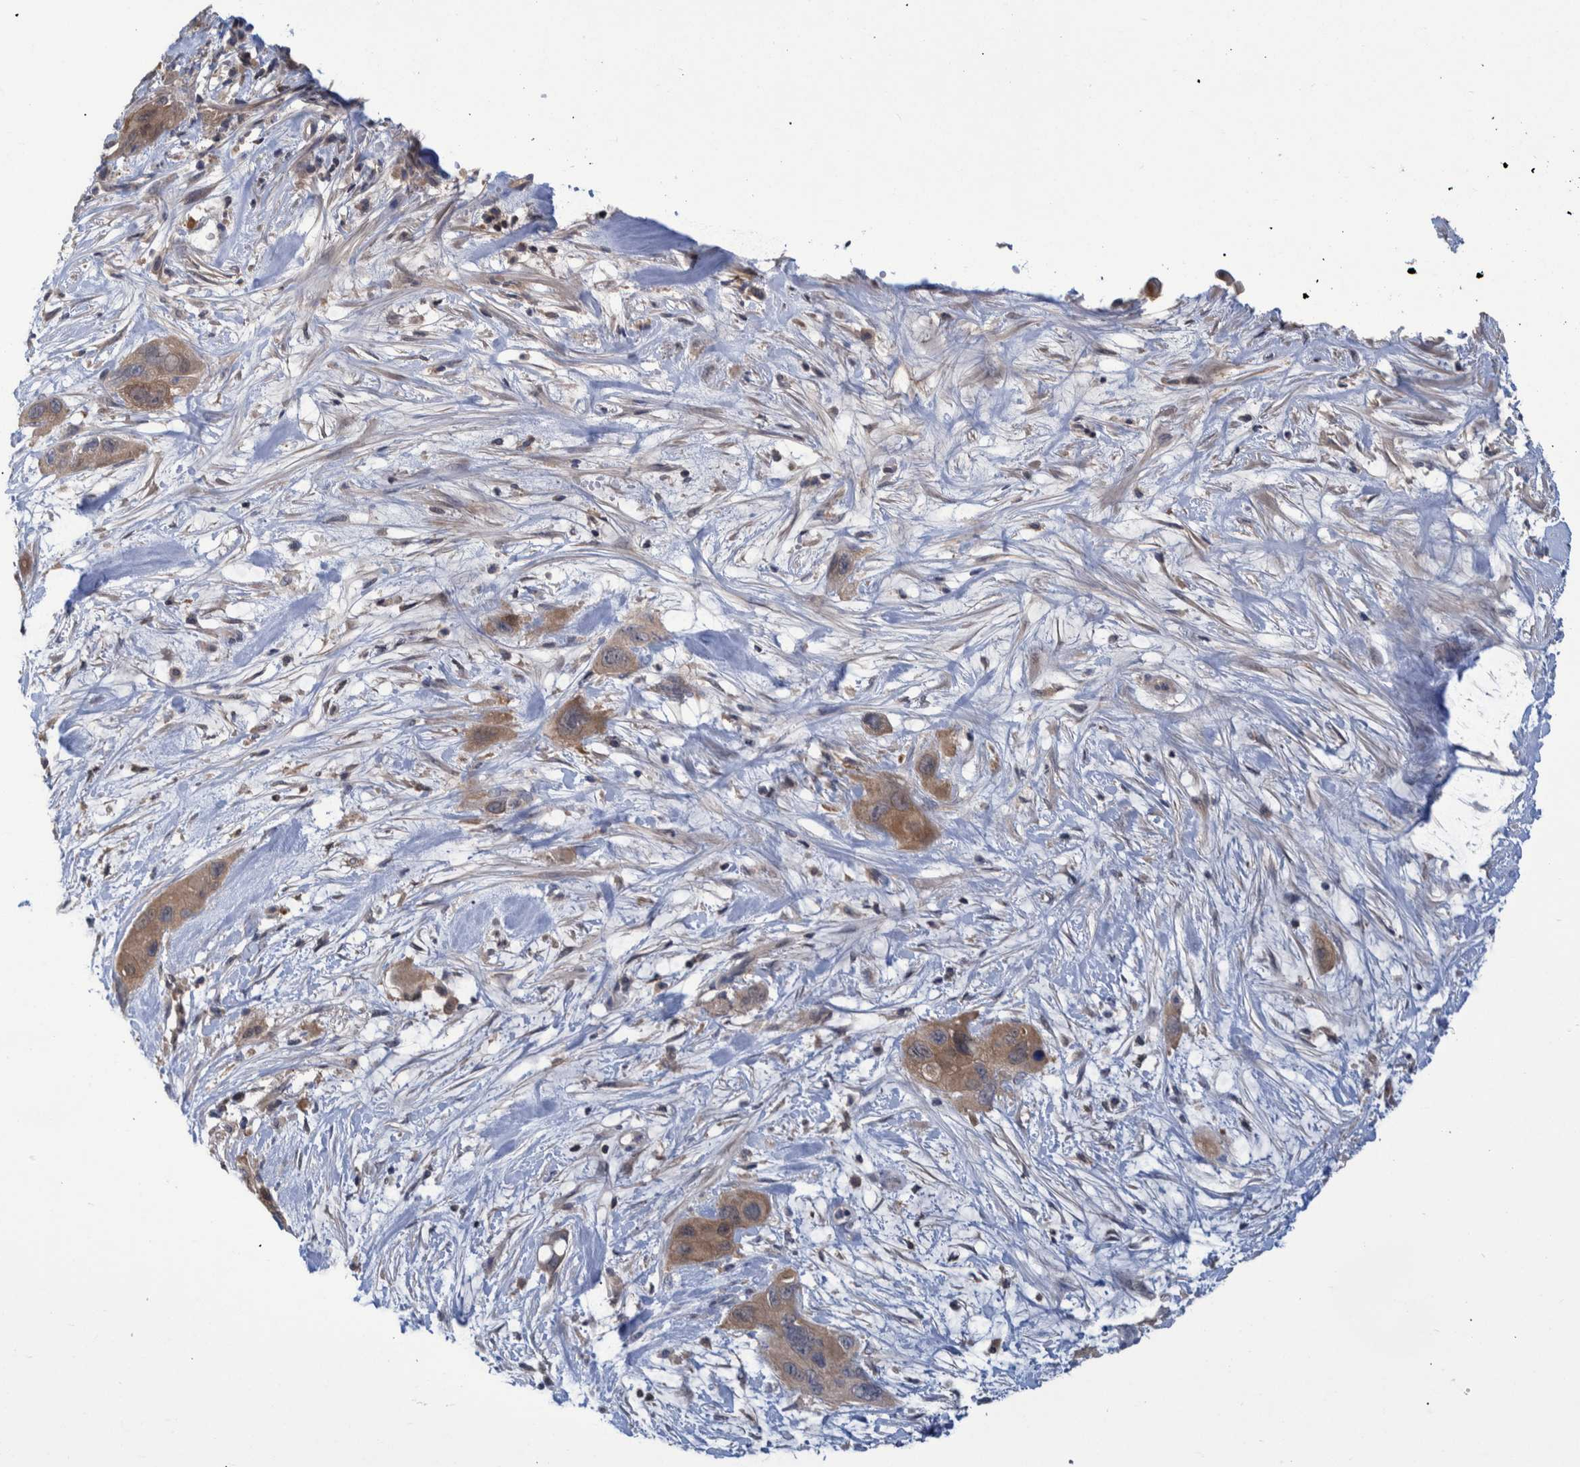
{"staining": {"intensity": "moderate", "quantity": ">75%", "location": "cytoplasmic/membranous"}, "tissue": "pancreatic cancer", "cell_type": "Tumor cells", "image_type": "cancer", "snomed": [{"axis": "morphology", "description": "Adenocarcinoma, NOS"}, {"axis": "topography", "description": "Pancreas"}], "caption": "Pancreatic cancer (adenocarcinoma) stained with DAB immunohistochemistry (IHC) reveals medium levels of moderate cytoplasmic/membranous positivity in approximately >75% of tumor cells. The protein is stained brown, and the nuclei are stained in blue (DAB IHC with brightfield microscopy, high magnification).", "gene": "PCYT2", "patient": {"sex": "female", "age": 71}}